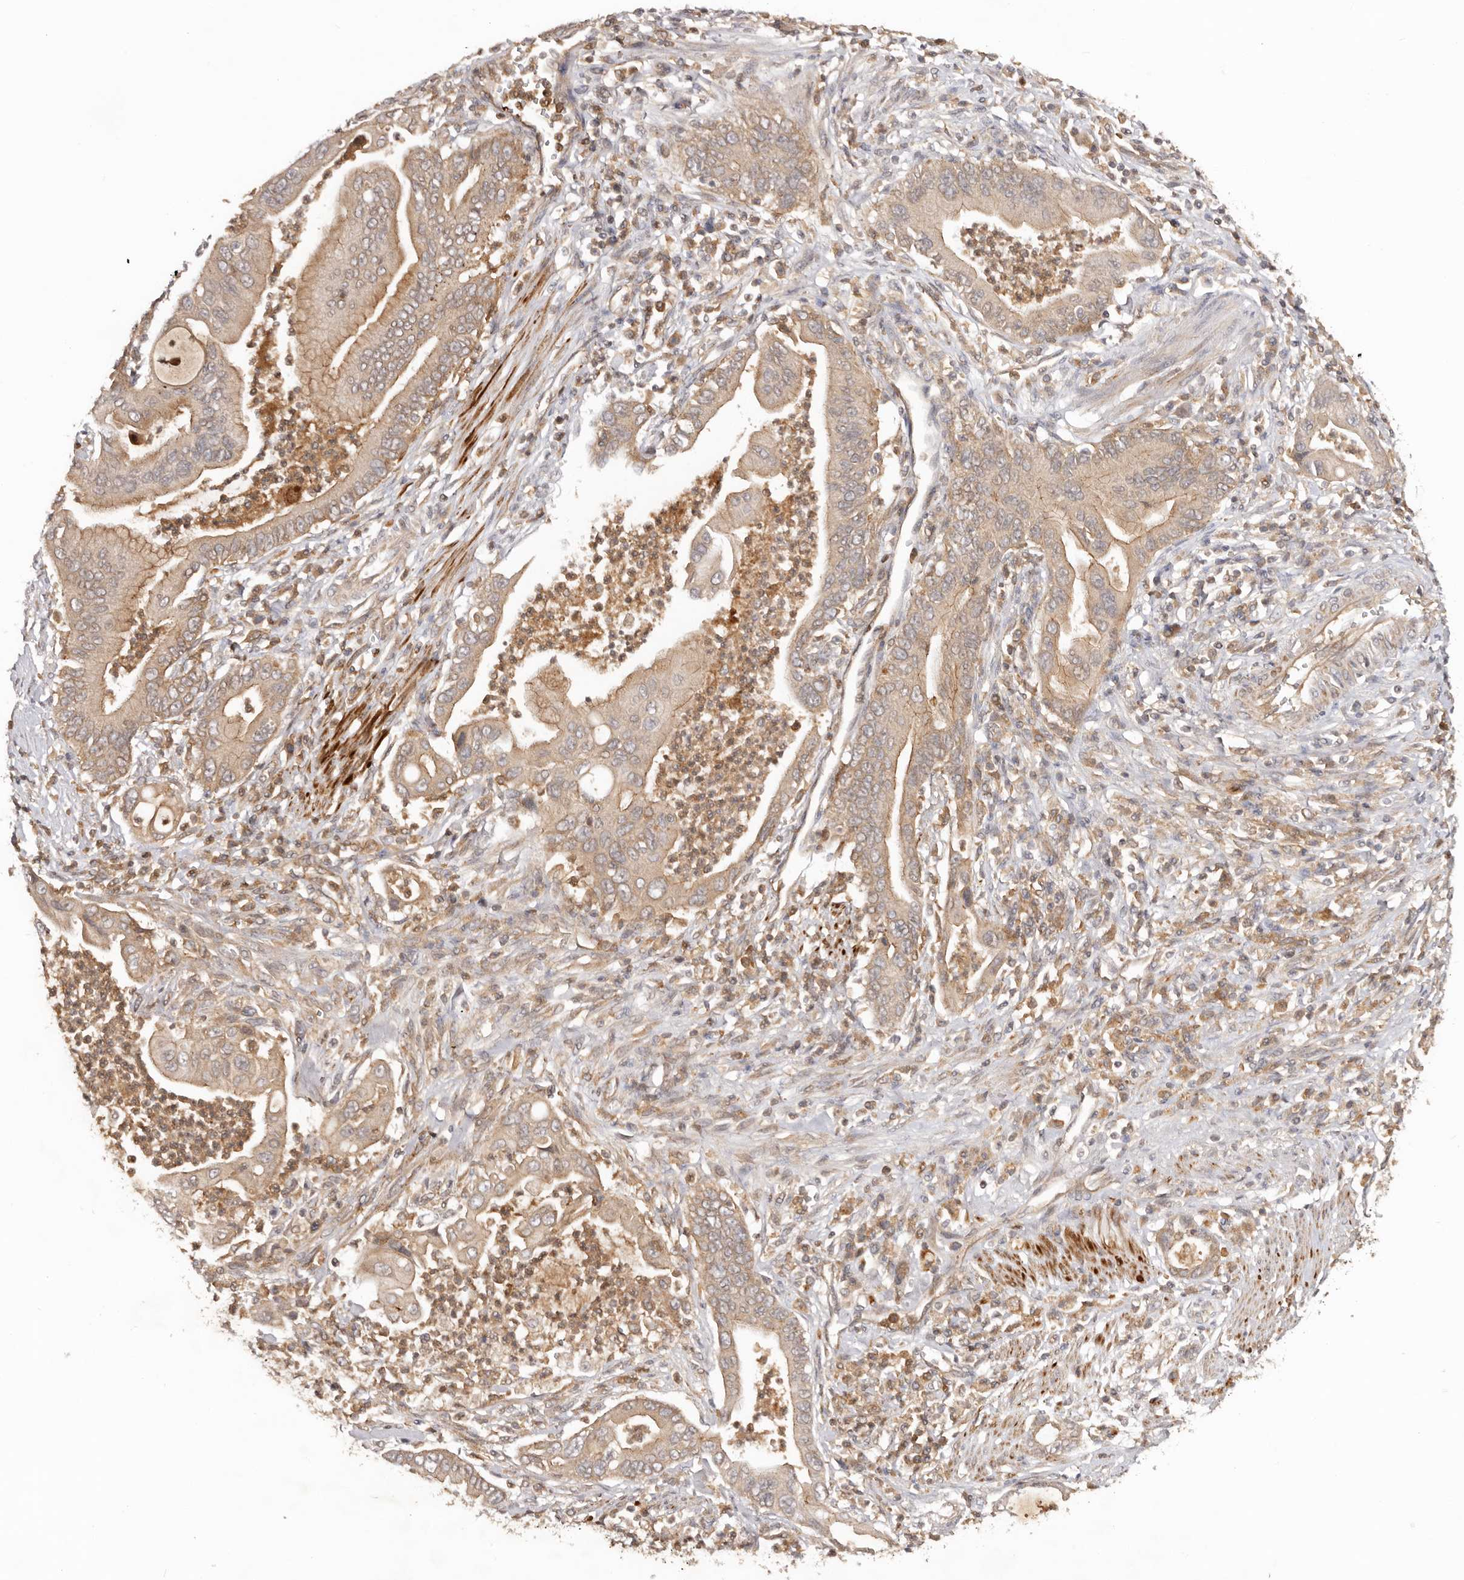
{"staining": {"intensity": "moderate", "quantity": ">75%", "location": "cytoplasmic/membranous"}, "tissue": "pancreatic cancer", "cell_type": "Tumor cells", "image_type": "cancer", "snomed": [{"axis": "morphology", "description": "Adenocarcinoma, NOS"}, {"axis": "topography", "description": "Pancreas"}], "caption": "This is an image of immunohistochemistry staining of pancreatic cancer (adenocarcinoma), which shows moderate positivity in the cytoplasmic/membranous of tumor cells.", "gene": "PKIB", "patient": {"sex": "male", "age": 78}}